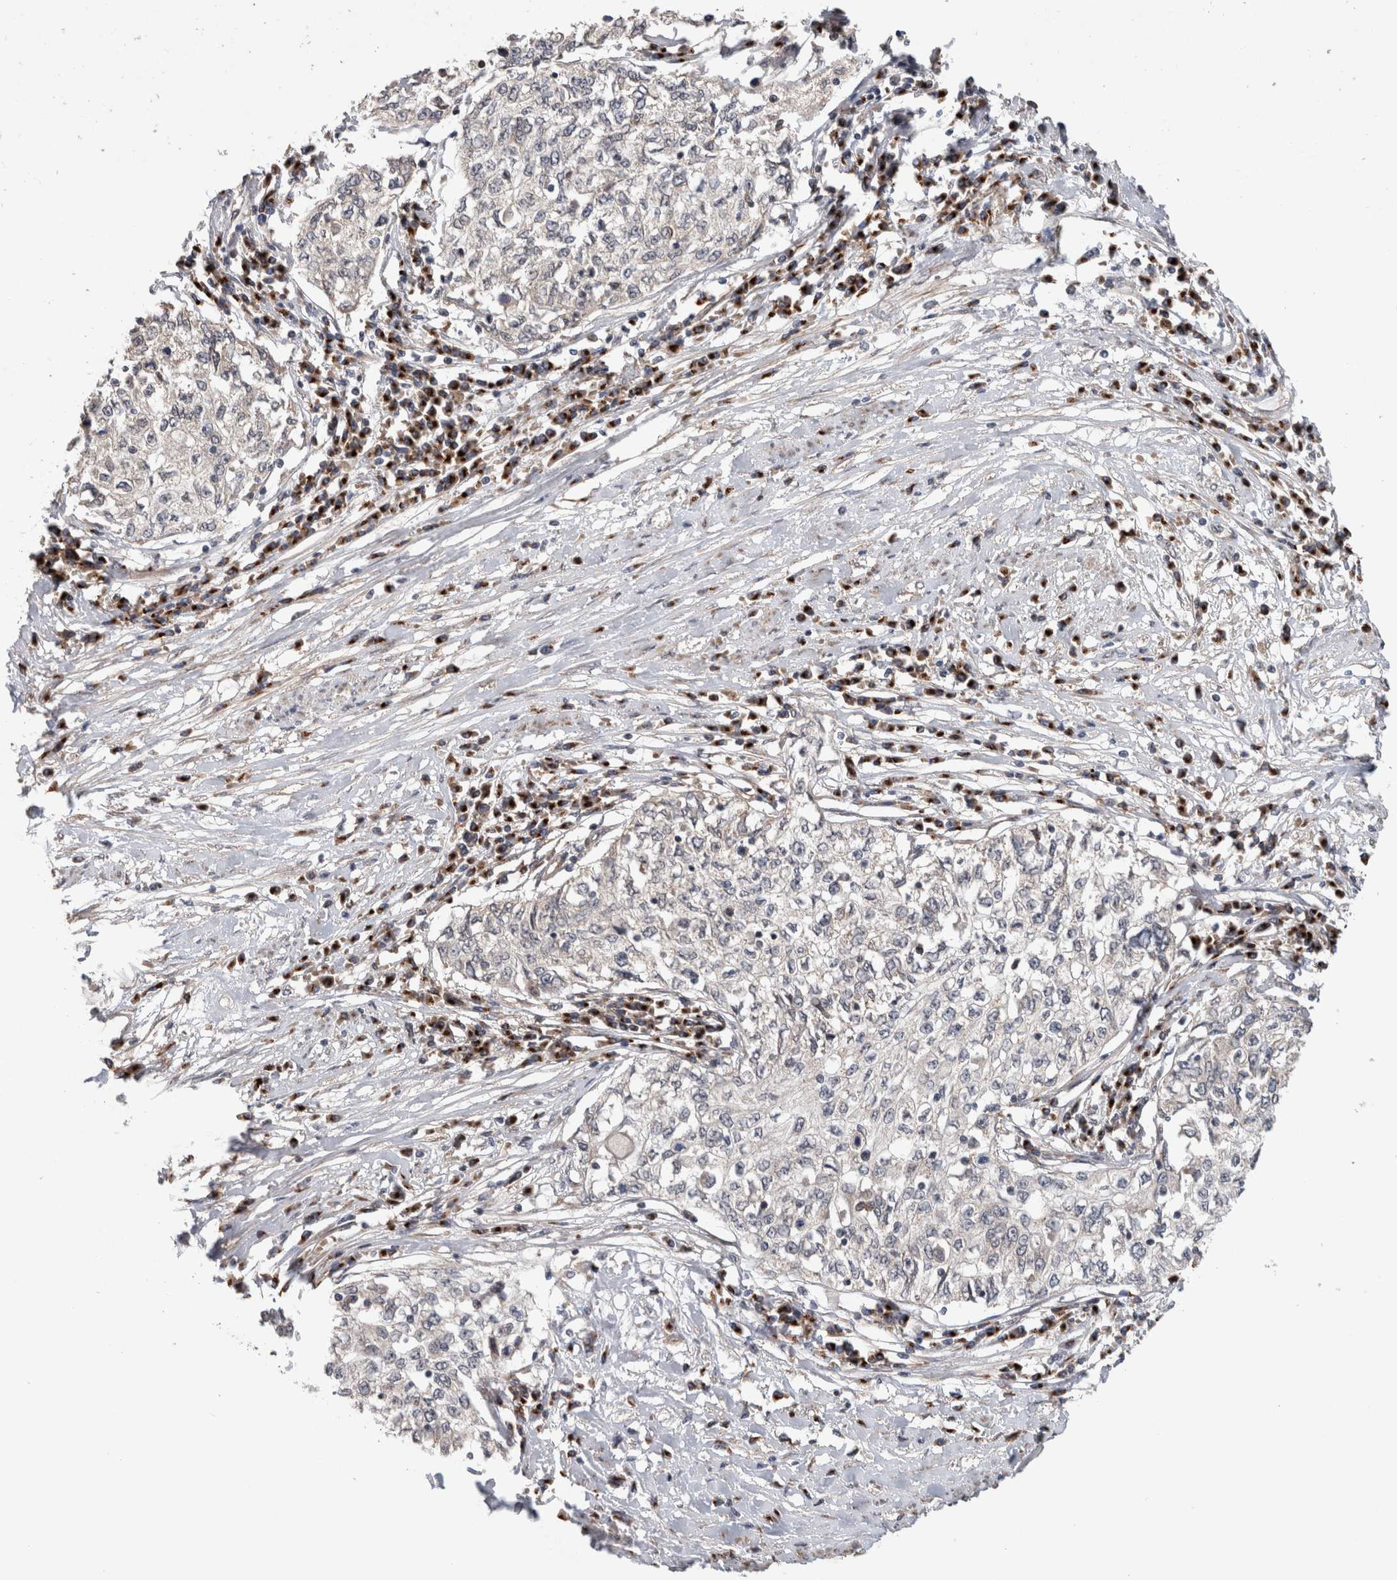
{"staining": {"intensity": "negative", "quantity": "none", "location": "none"}, "tissue": "cervical cancer", "cell_type": "Tumor cells", "image_type": "cancer", "snomed": [{"axis": "morphology", "description": "Squamous cell carcinoma, NOS"}, {"axis": "topography", "description": "Cervix"}], "caption": "This image is of cervical cancer (squamous cell carcinoma) stained with IHC to label a protein in brown with the nuclei are counter-stained blue. There is no expression in tumor cells.", "gene": "TRIM5", "patient": {"sex": "female", "age": 57}}